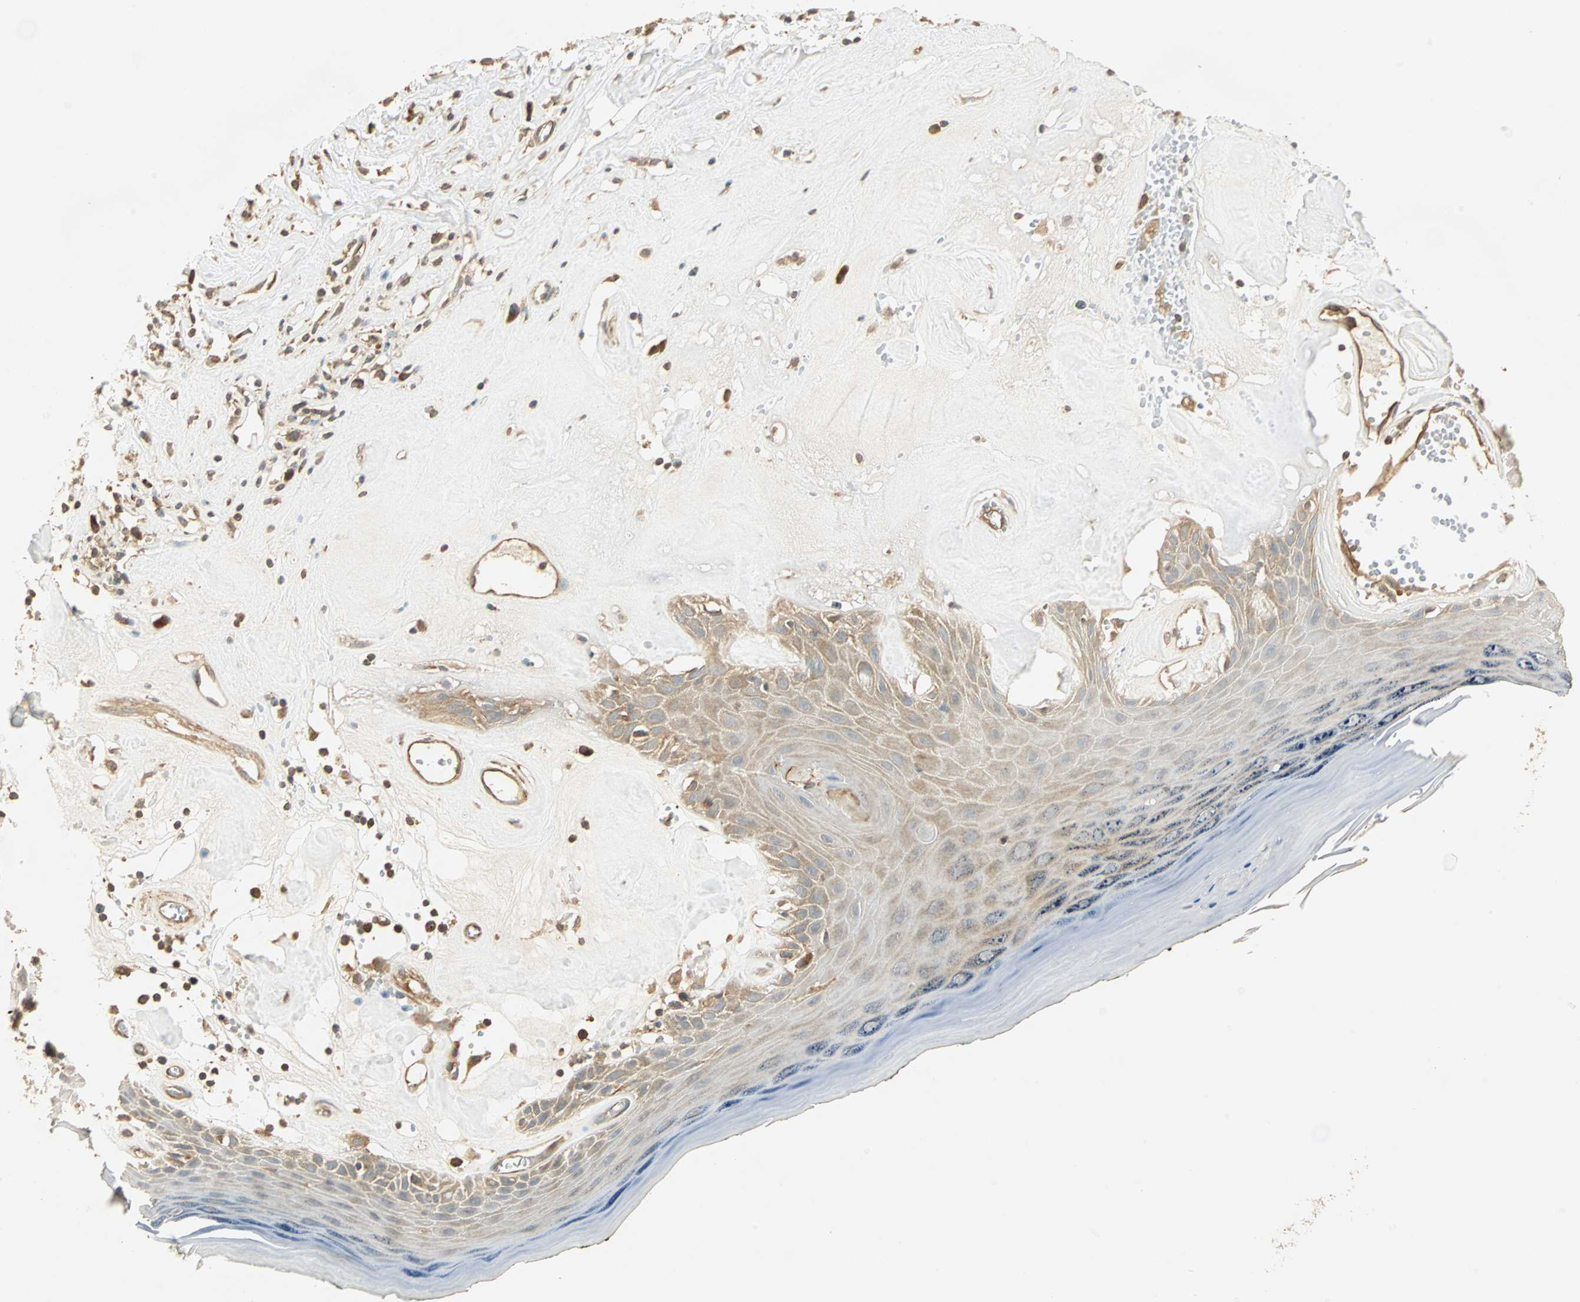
{"staining": {"intensity": "weak", "quantity": "25%-75%", "location": "cytoplasmic/membranous"}, "tissue": "skin", "cell_type": "Epidermal cells", "image_type": "normal", "snomed": [{"axis": "morphology", "description": "Normal tissue, NOS"}, {"axis": "morphology", "description": "Inflammation, NOS"}, {"axis": "topography", "description": "Vulva"}], "caption": "DAB (3,3'-diaminobenzidine) immunohistochemical staining of unremarkable skin displays weak cytoplasmic/membranous protein positivity in approximately 25%-75% of epidermal cells. (Stains: DAB (3,3'-diaminobenzidine) in brown, nuclei in blue, Microscopy: brightfield microscopy at high magnification).", "gene": "GALK1", "patient": {"sex": "female", "age": 84}}